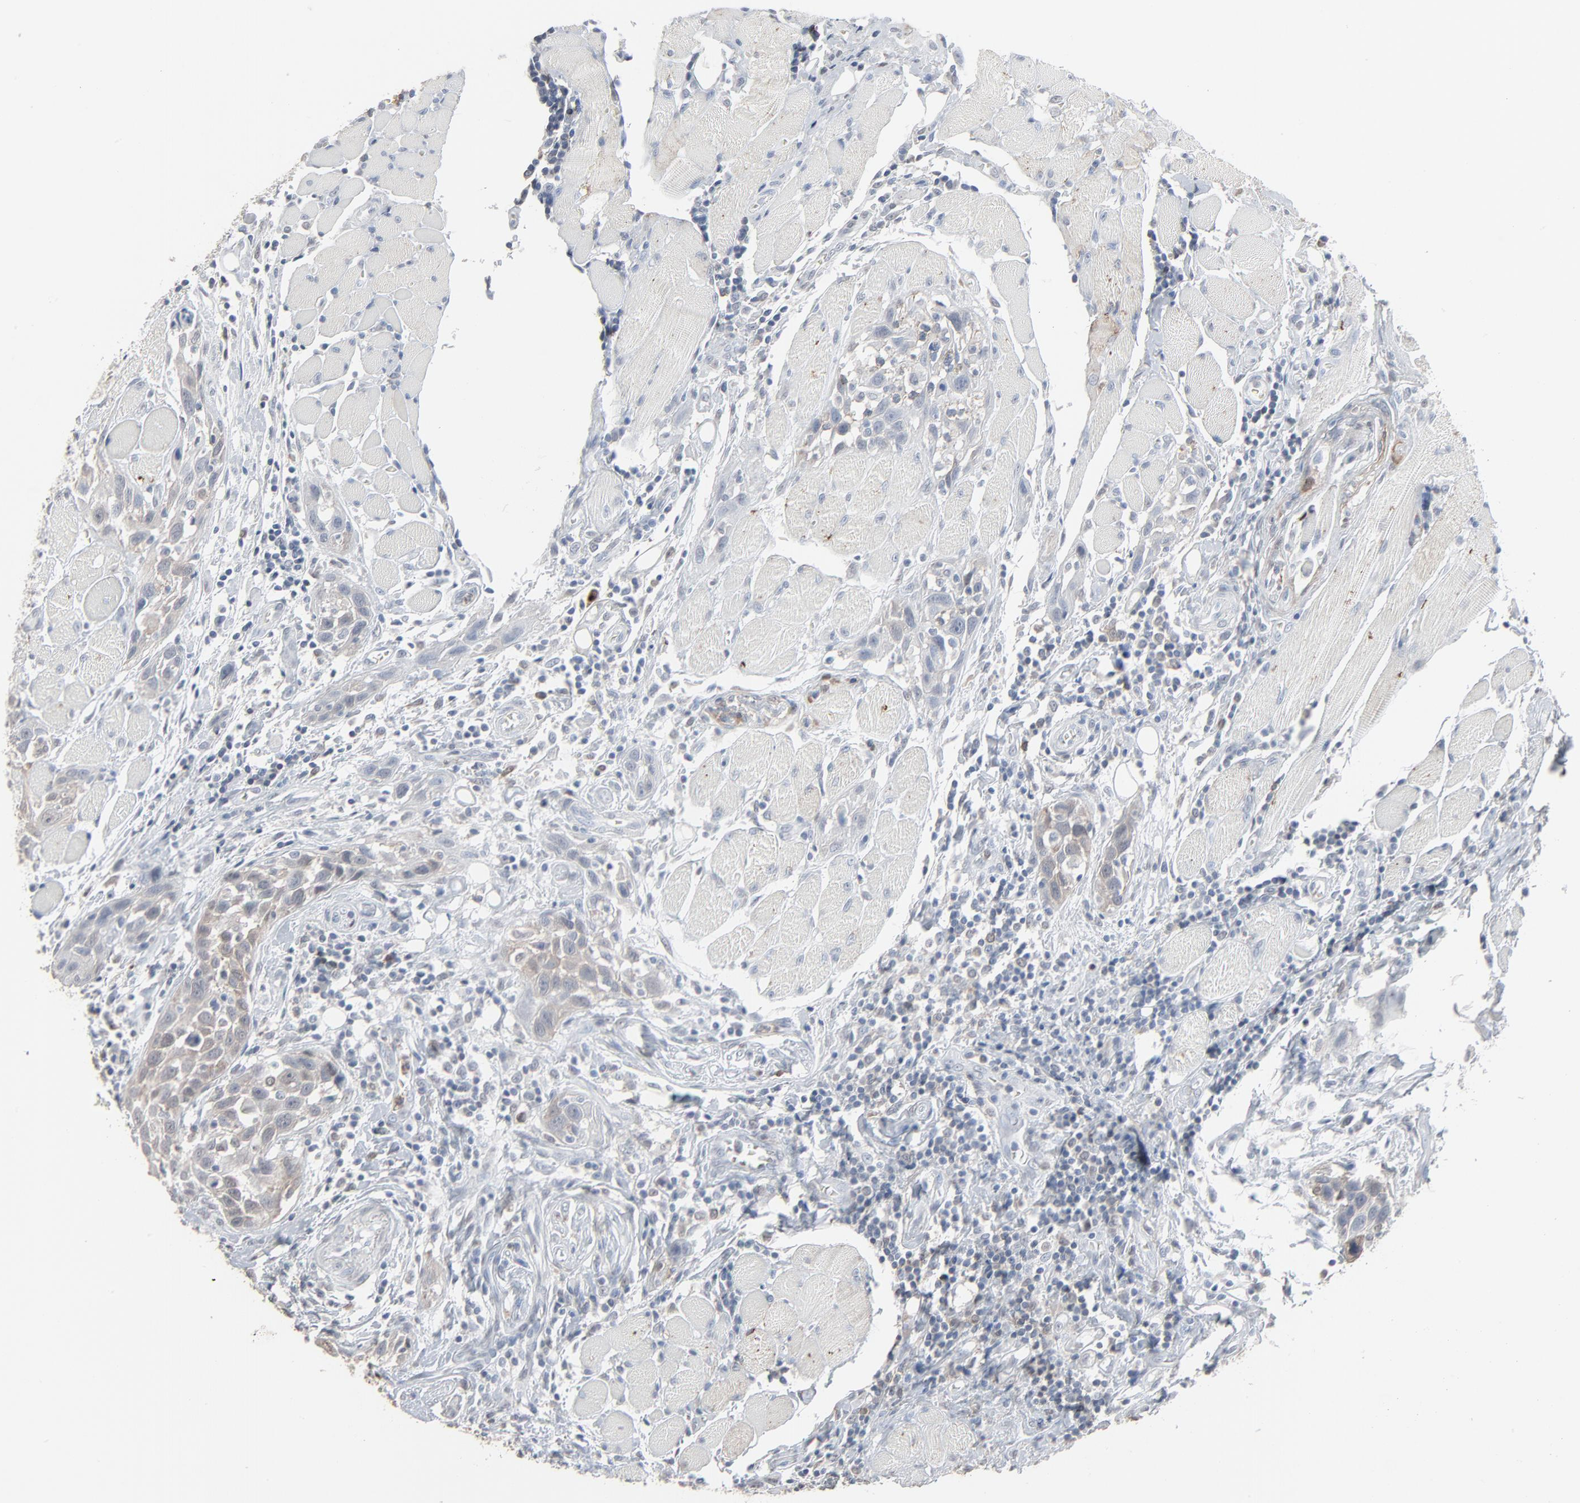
{"staining": {"intensity": "weak", "quantity": "25%-75%", "location": "cytoplasmic/membranous"}, "tissue": "head and neck cancer", "cell_type": "Tumor cells", "image_type": "cancer", "snomed": [{"axis": "morphology", "description": "Squamous cell carcinoma, NOS"}, {"axis": "topography", "description": "Oral tissue"}, {"axis": "topography", "description": "Head-Neck"}], "caption": "The photomicrograph reveals a brown stain indicating the presence of a protein in the cytoplasmic/membranous of tumor cells in head and neck cancer (squamous cell carcinoma). (DAB = brown stain, brightfield microscopy at high magnification).", "gene": "PHGDH", "patient": {"sex": "female", "age": 50}}